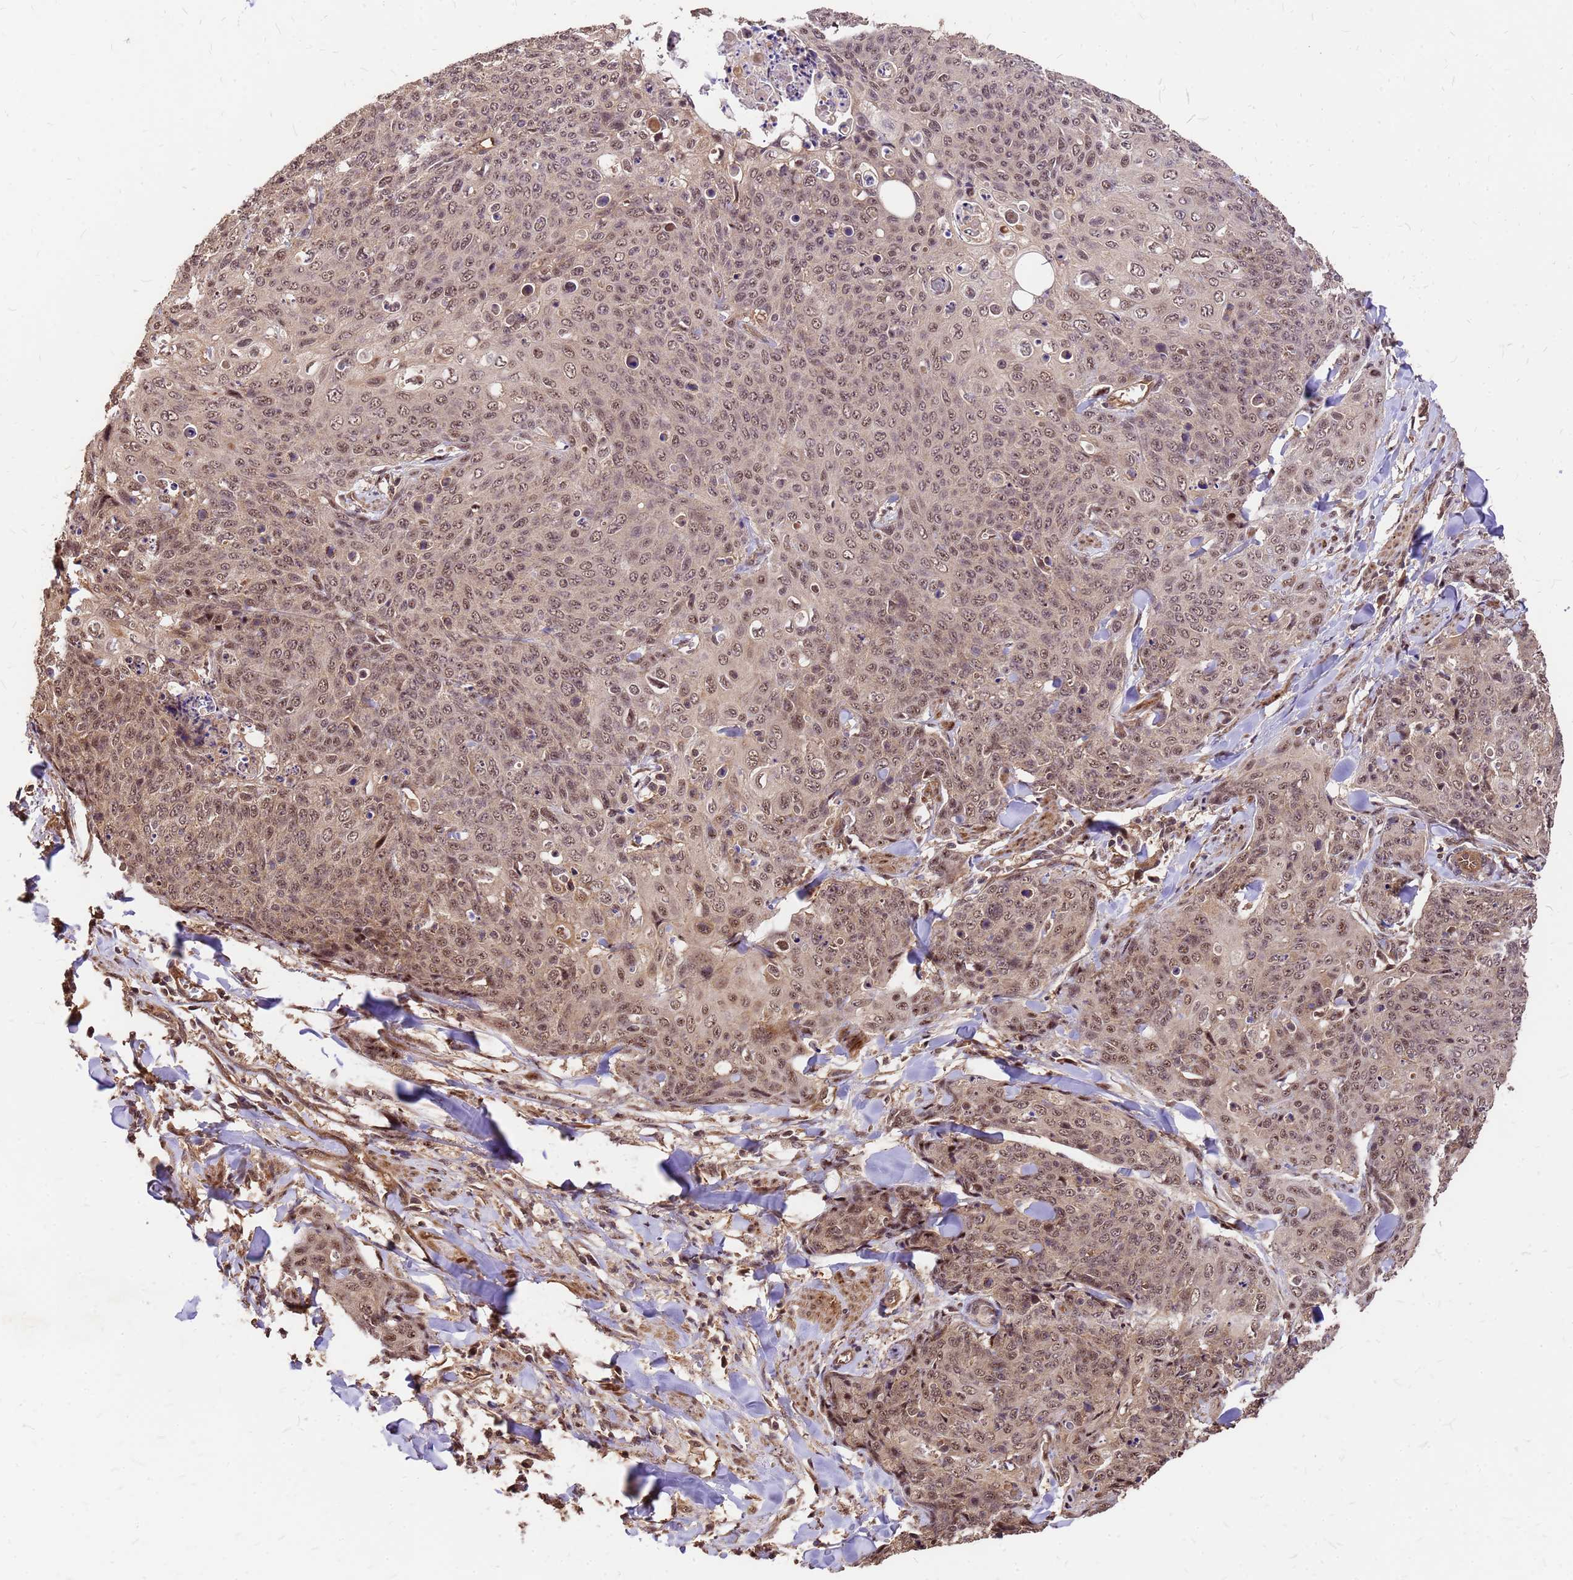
{"staining": {"intensity": "moderate", "quantity": ">75%", "location": "nuclear"}, "tissue": "skin cancer", "cell_type": "Tumor cells", "image_type": "cancer", "snomed": [{"axis": "morphology", "description": "Squamous cell carcinoma, NOS"}, {"axis": "topography", "description": "Skin"}, {"axis": "topography", "description": "Vulva"}], "caption": "Immunohistochemical staining of human skin cancer shows medium levels of moderate nuclear protein positivity in approximately >75% of tumor cells. (DAB = brown stain, brightfield microscopy at high magnification).", "gene": "GPATCH8", "patient": {"sex": "female", "age": 85}}